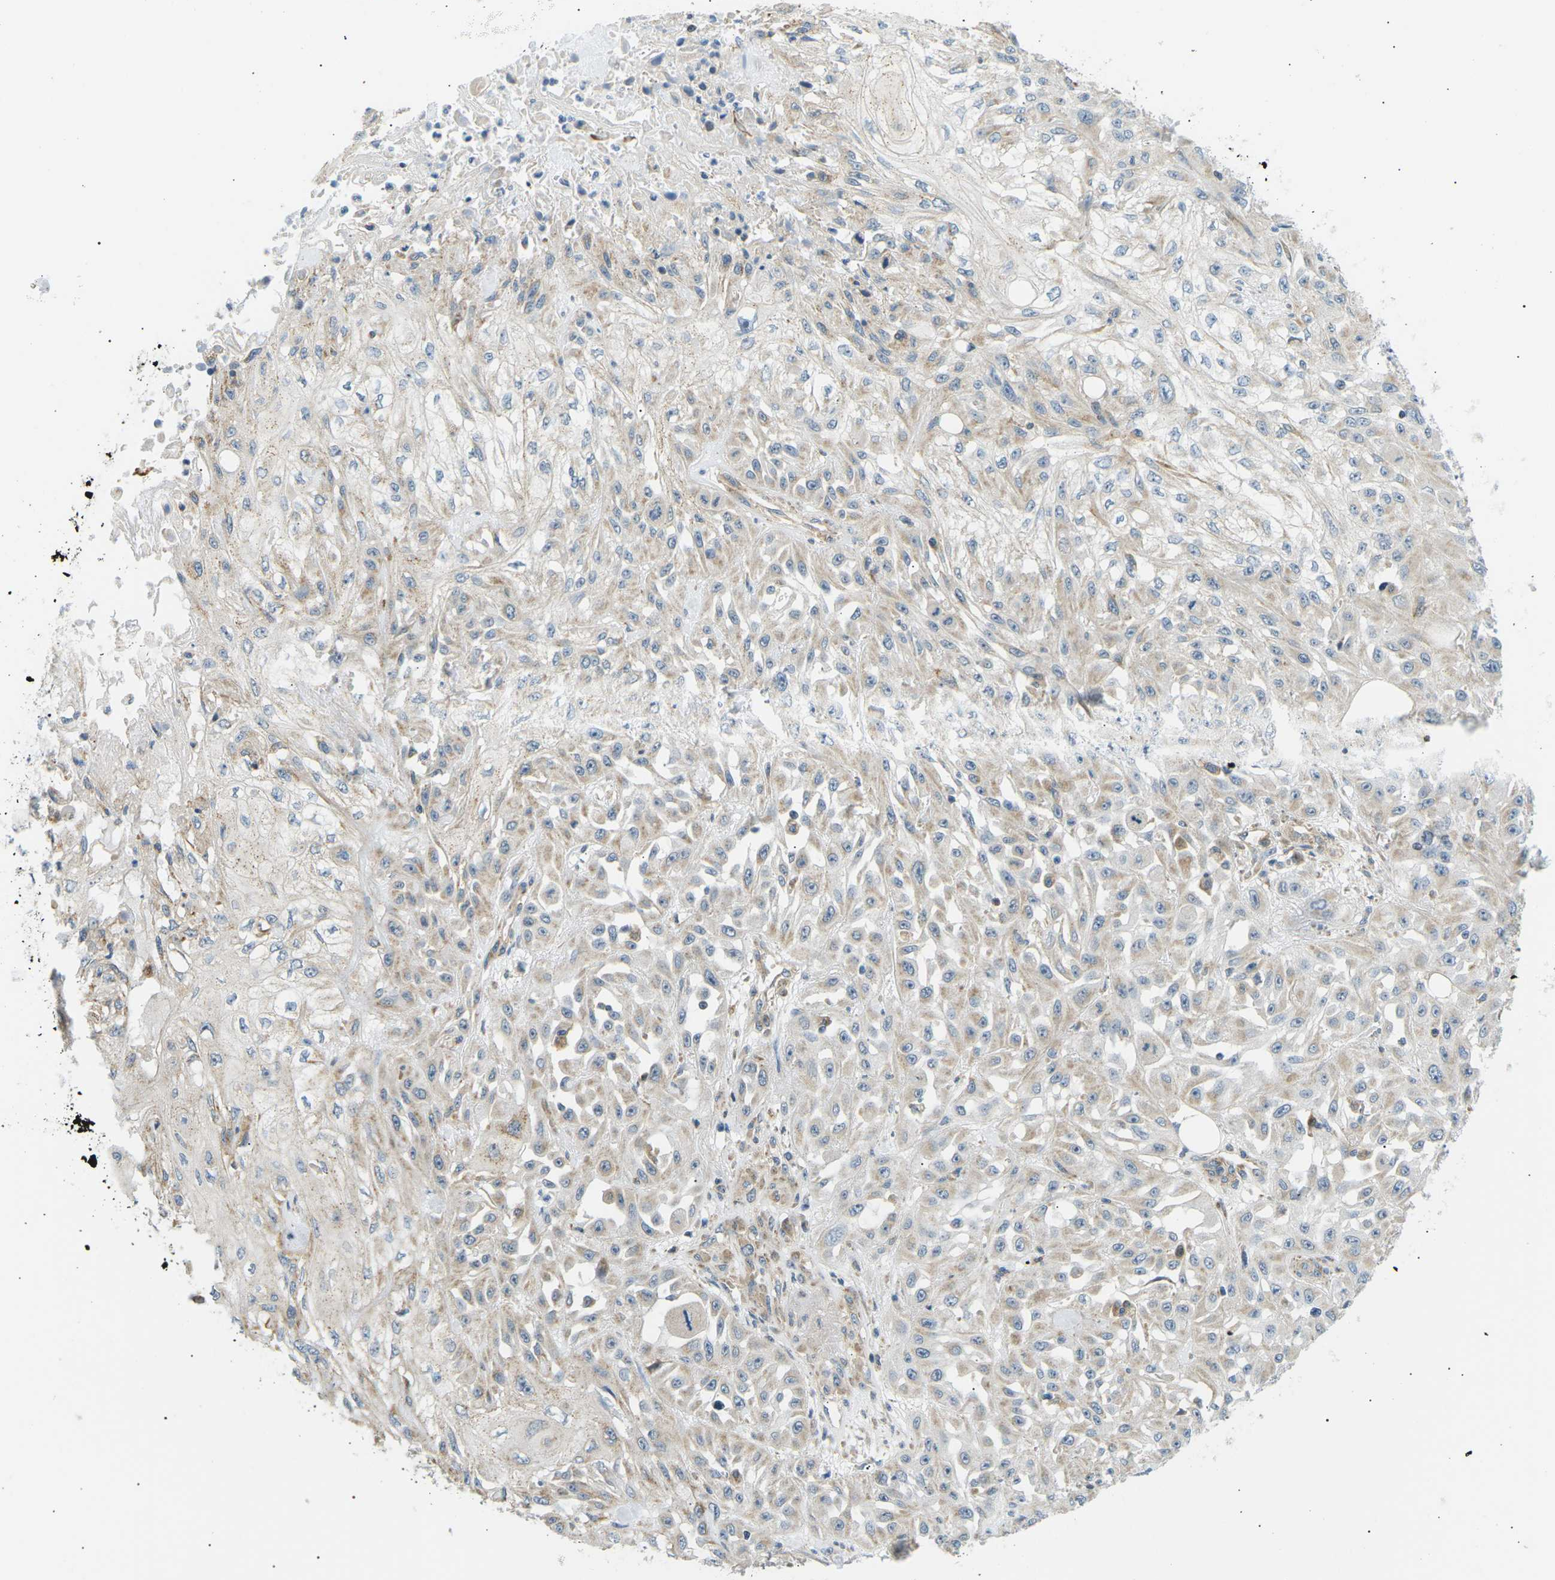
{"staining": {"intensity": "weak", "quantity": "<25%", "location": "cytoplasmic/membranous"}, "tissue": "skin cancer", "cell_type": "Tumor cells", "image_type": "cancer", "snomed": [{"axis": "morphology", "description": "Squamous cell carcinoma, NOS"}, {"axis": "morphology", "description": "Squamous cell carcinoma, metastatic, NOS"}, {"axis": "topography", "description": "Skin"}, {"axis": "topography", "description": "Lymph node"}], "caption": "Immunohistochemistry image of squamous cell carcinoma (skin) stained for a protein (brown), which exhibits no positivity in tumor cells. Nuclei are stained in blue.", "gene": "TBC1D8", "patient": {"sex": "male", "age": 75}}